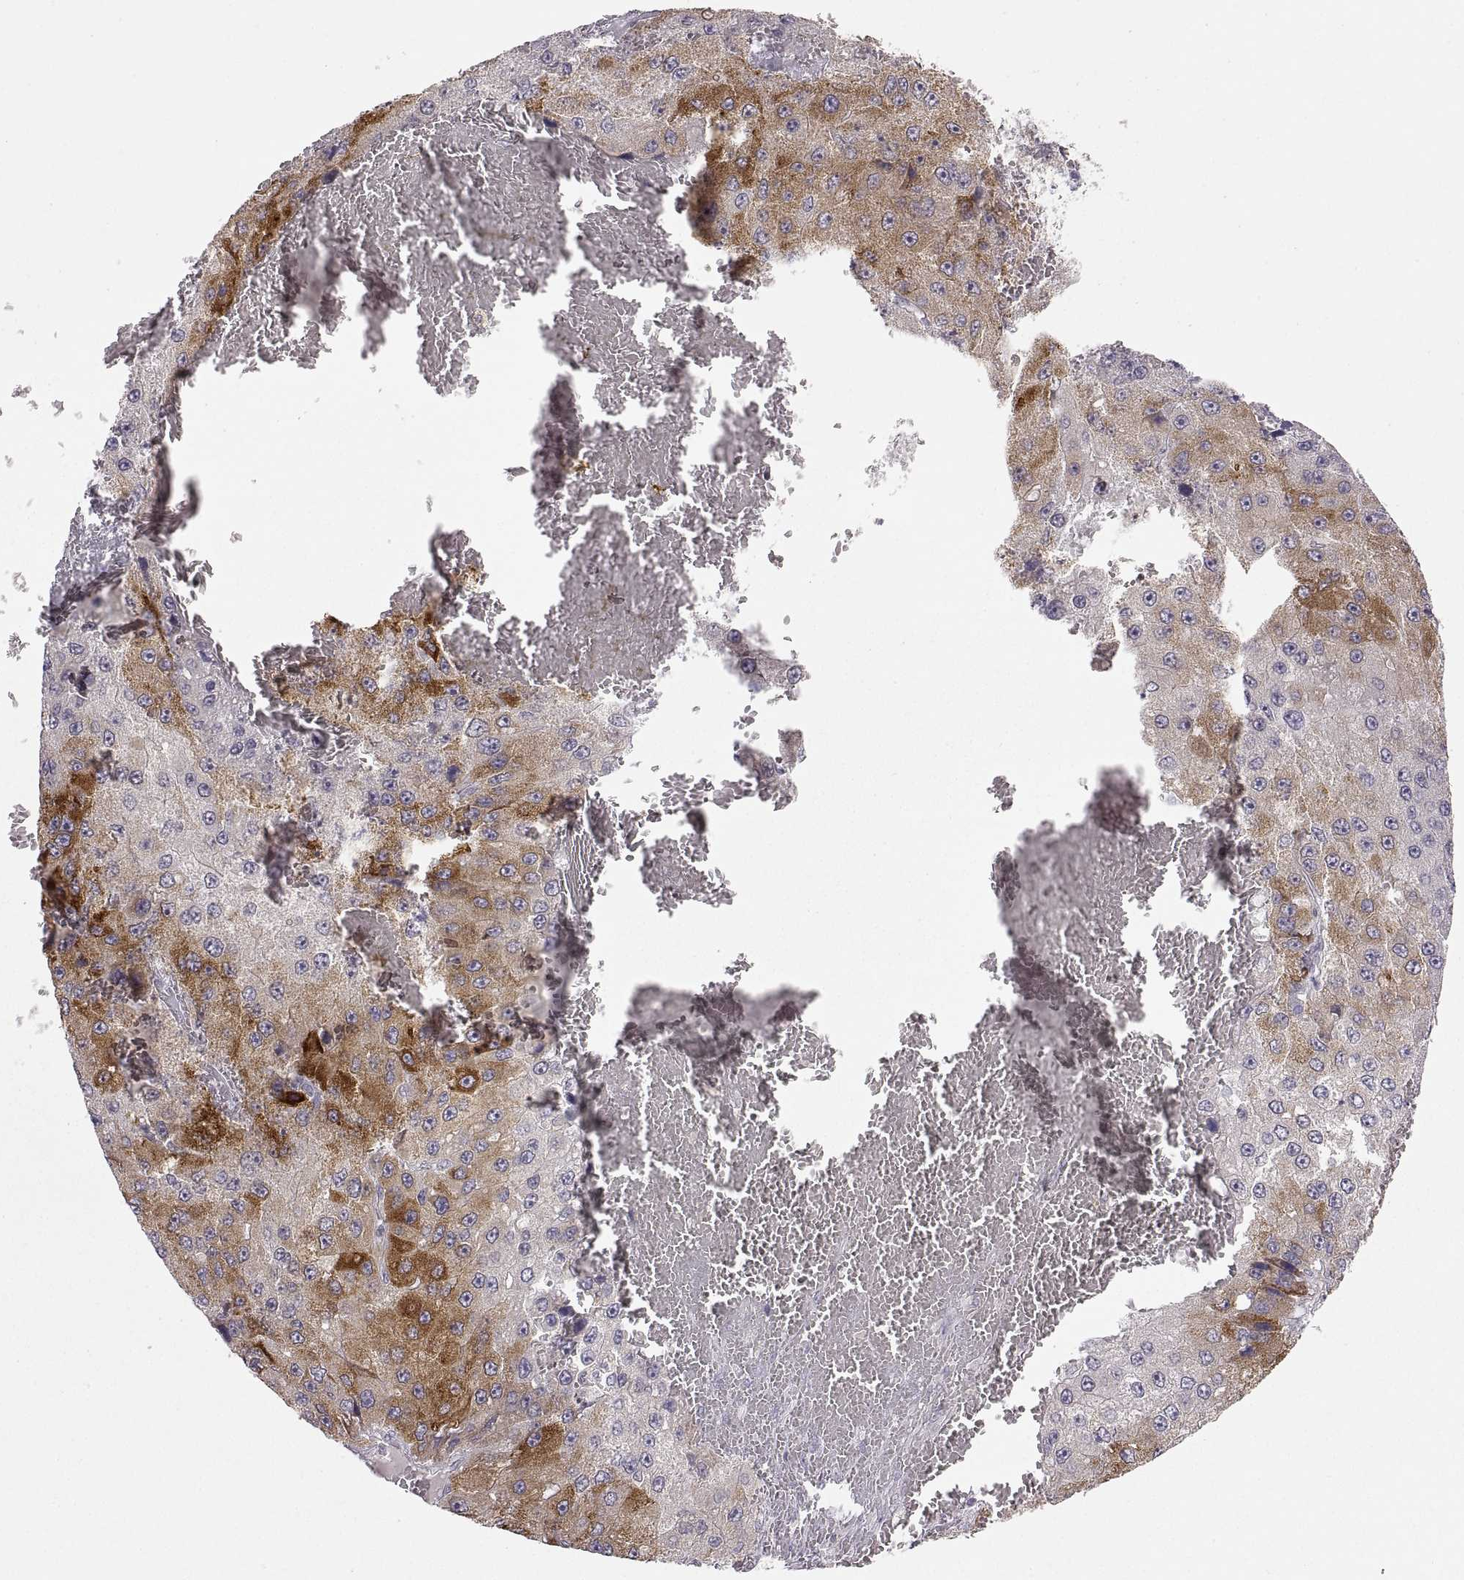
{"staining": {"intensity": "strong", "quantity": "25%-75%", "location": "cytoplasmic/membranous"}, "tissue": "liver cancer", "cell_type": "Tumor cells", "image_type": "cancer", "snomed": [{"axis": "morphology", "description": "Carcinoma, Hepatocellular, NOS"}, {"axis": "topography", "description": "Liver"}], "caption": "Immunohistochemistry micrograph of liver cancer (hepatocellular carcinoma) stained for a protein (brown), which shows high levels of strong cytoplasmic/membranous expression in approximately 25%-75% of tumor cells.", "gene": "HMGCR", "patient": {"sex": "female", "age": 73}}